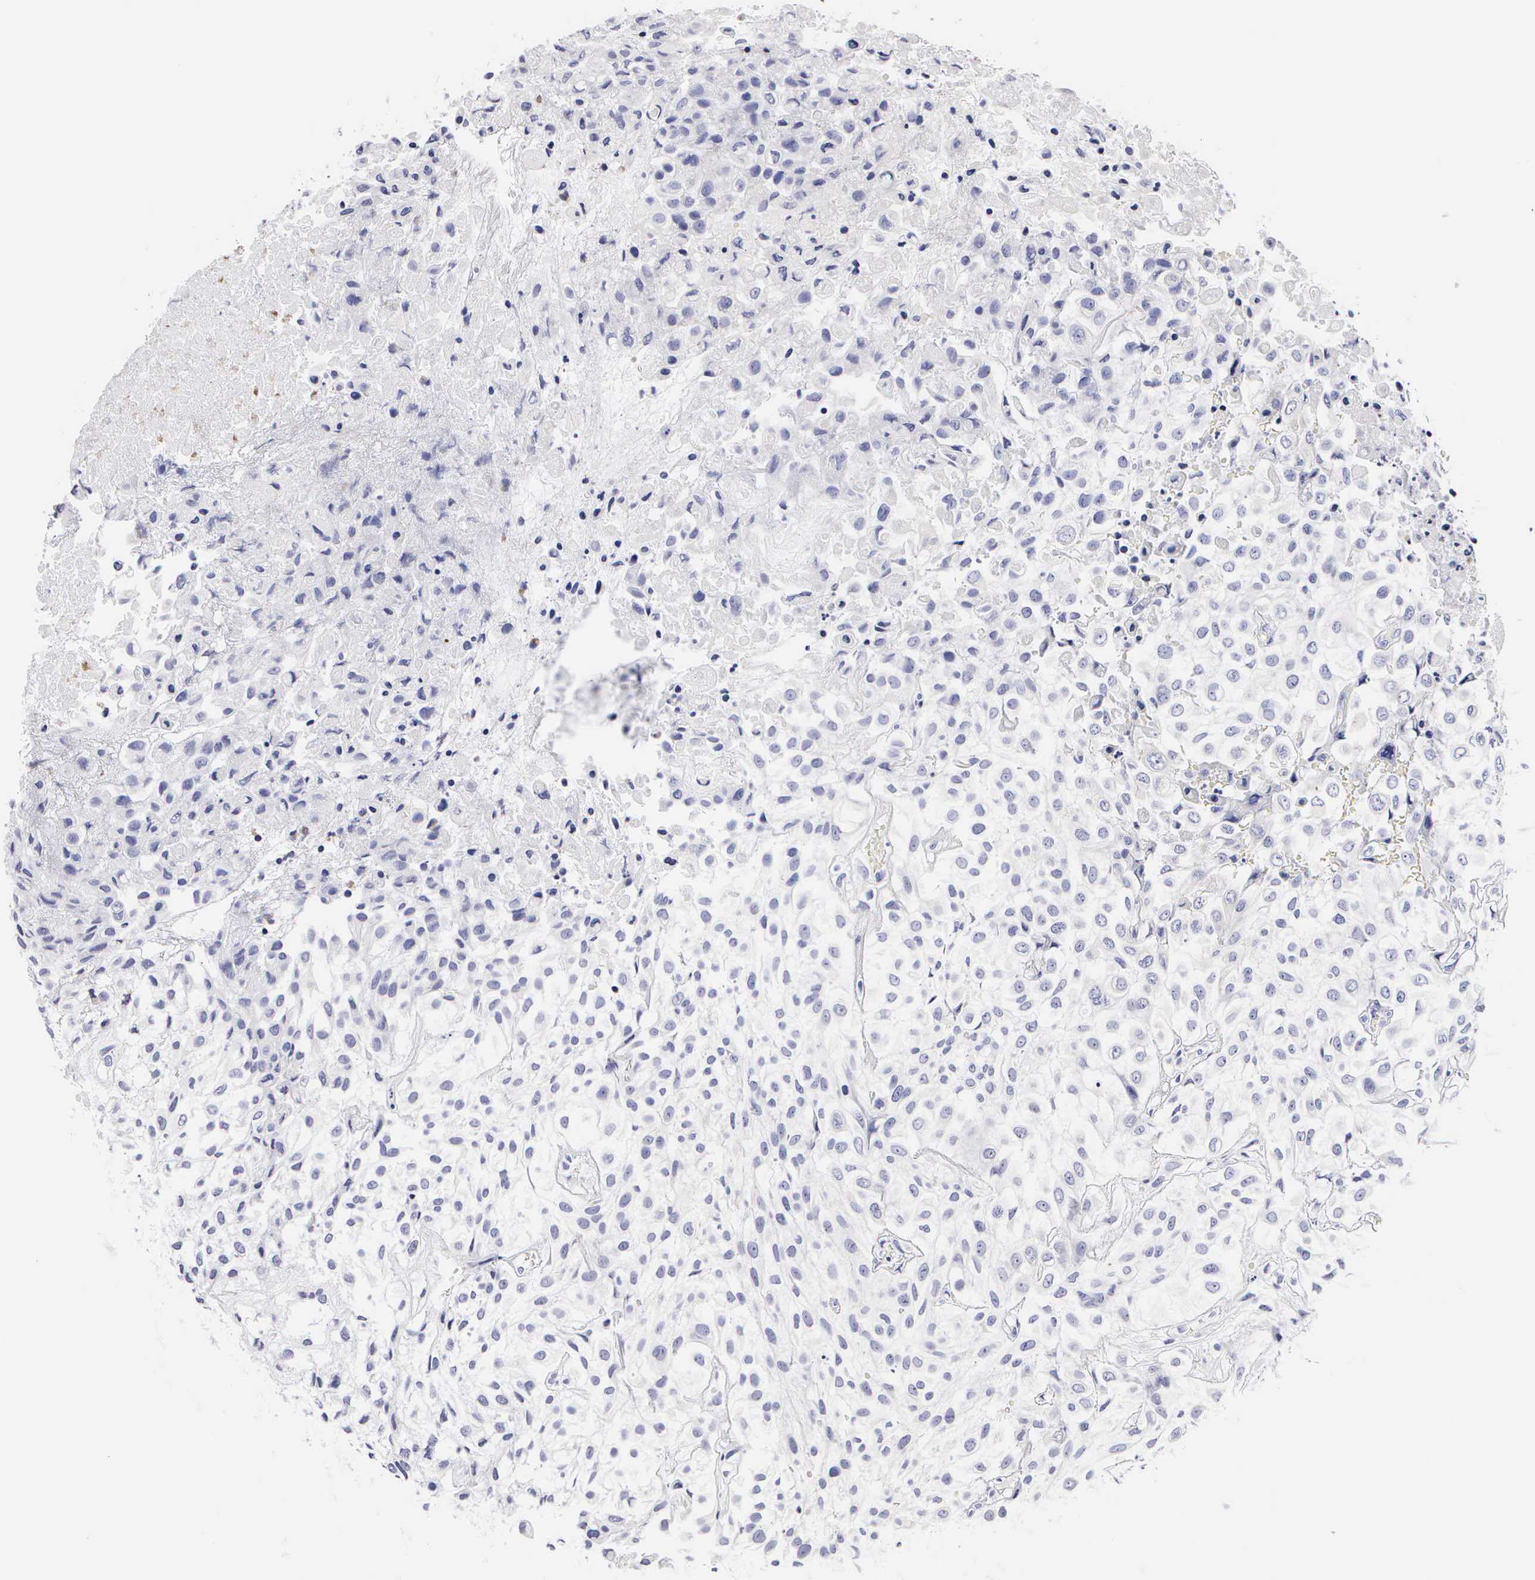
{"staining": {"intensity": "negative", "quantity": "none", "location": "none"}, "tissue": "urothelial cancer", "cell_type": "Tumor cells", "image_type": "cancer", "snomed": [{"axis": "morphology", "description": "Urothelial carcinoma, High grade"}, {"axis": "topography", "description": "Urinary bladder"}], "caption": "Human urothelial cancer stained for a protein using immunohistochemistry displays no staining in tumor cells.", "gene": "RNASE6", "patient": {"sex": "male", "age": 56}}